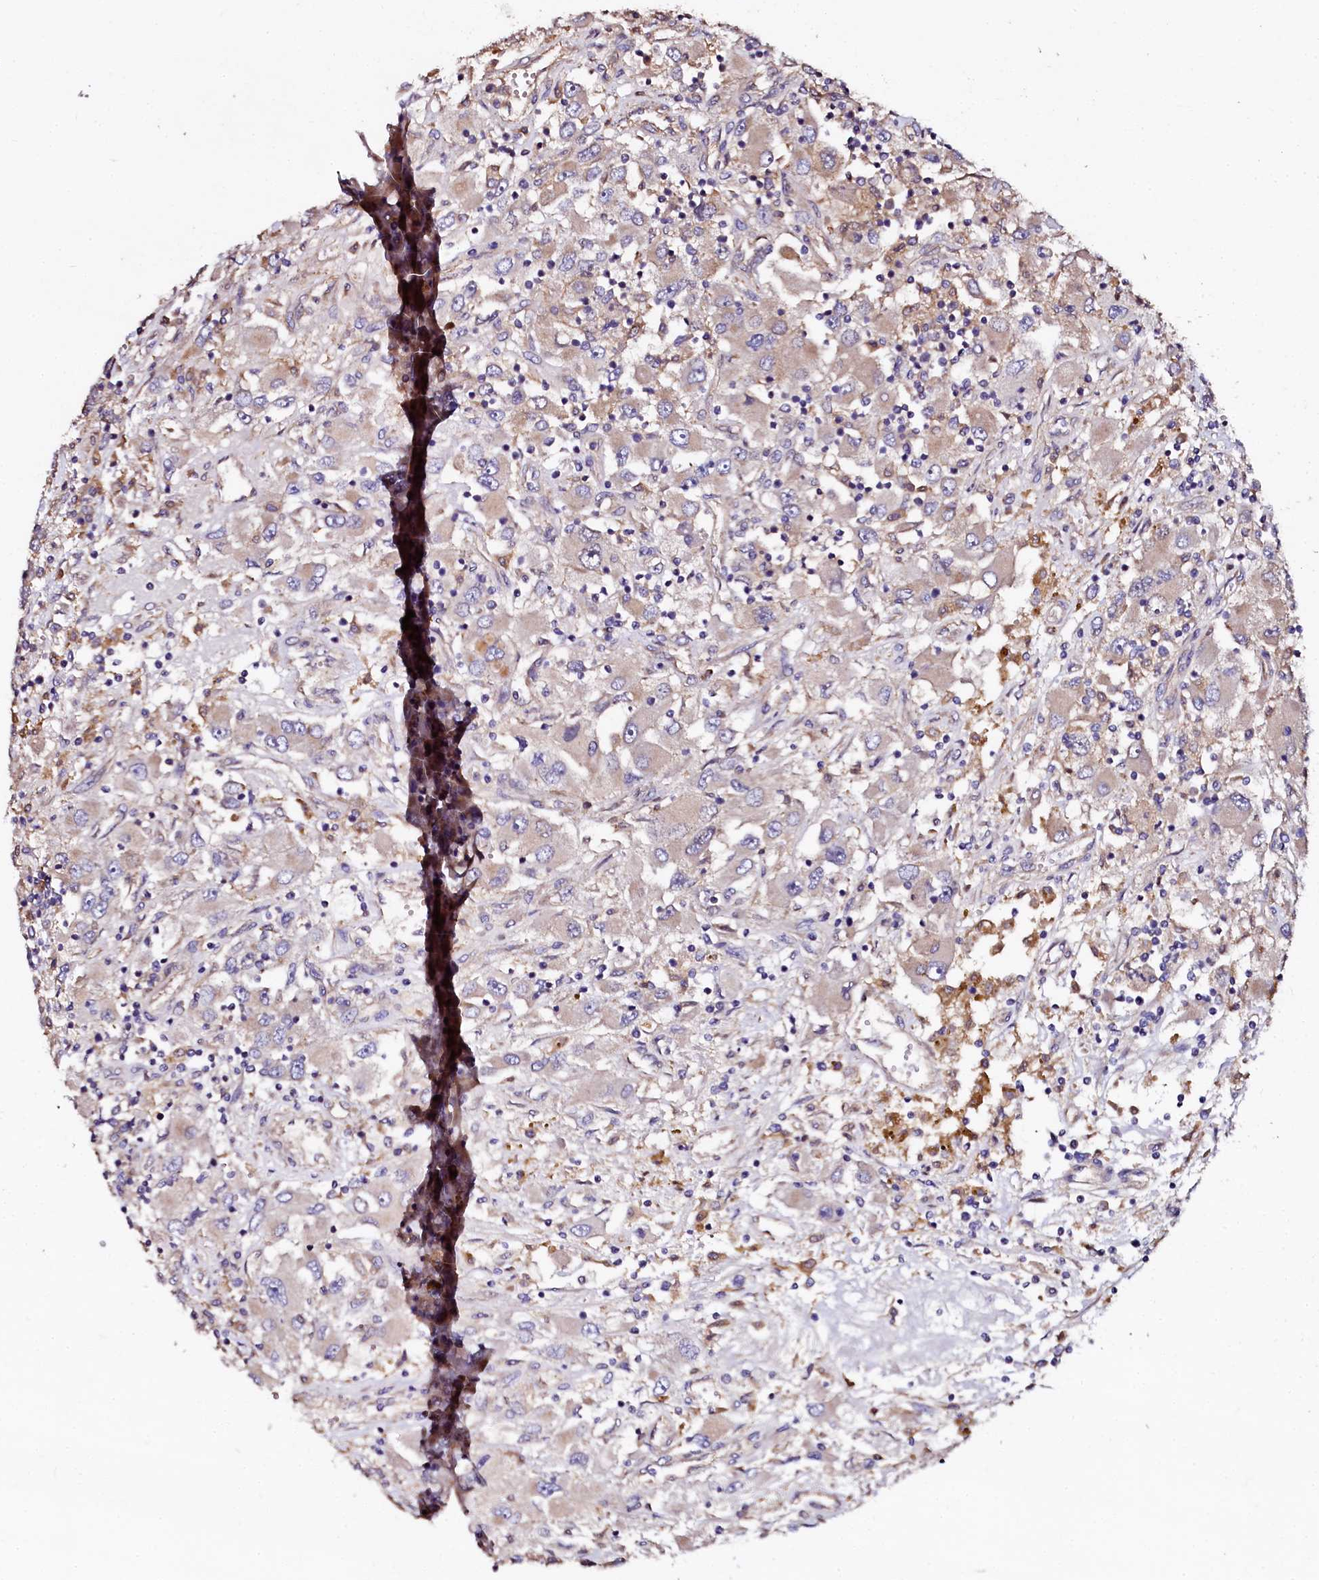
{"staining": {"intensity": "weak", "quantity": "<25%", "location": "cytoplasmic/membranous"}, "tissue": "renal cancer", "cell_type": "Tumor cells", "image_type": "cancer", "snomed": [{"axis": "morphology", "description": "Adenocarcinoma, NOS"}, {"axis": "topography", "description": "Kidney"}], "caption": "There is no significant positivity in tumor cells of renal cancer (adenocarcinoma).", "gene": "APPL2", "patient": {"sex": "female", "age": 52}}